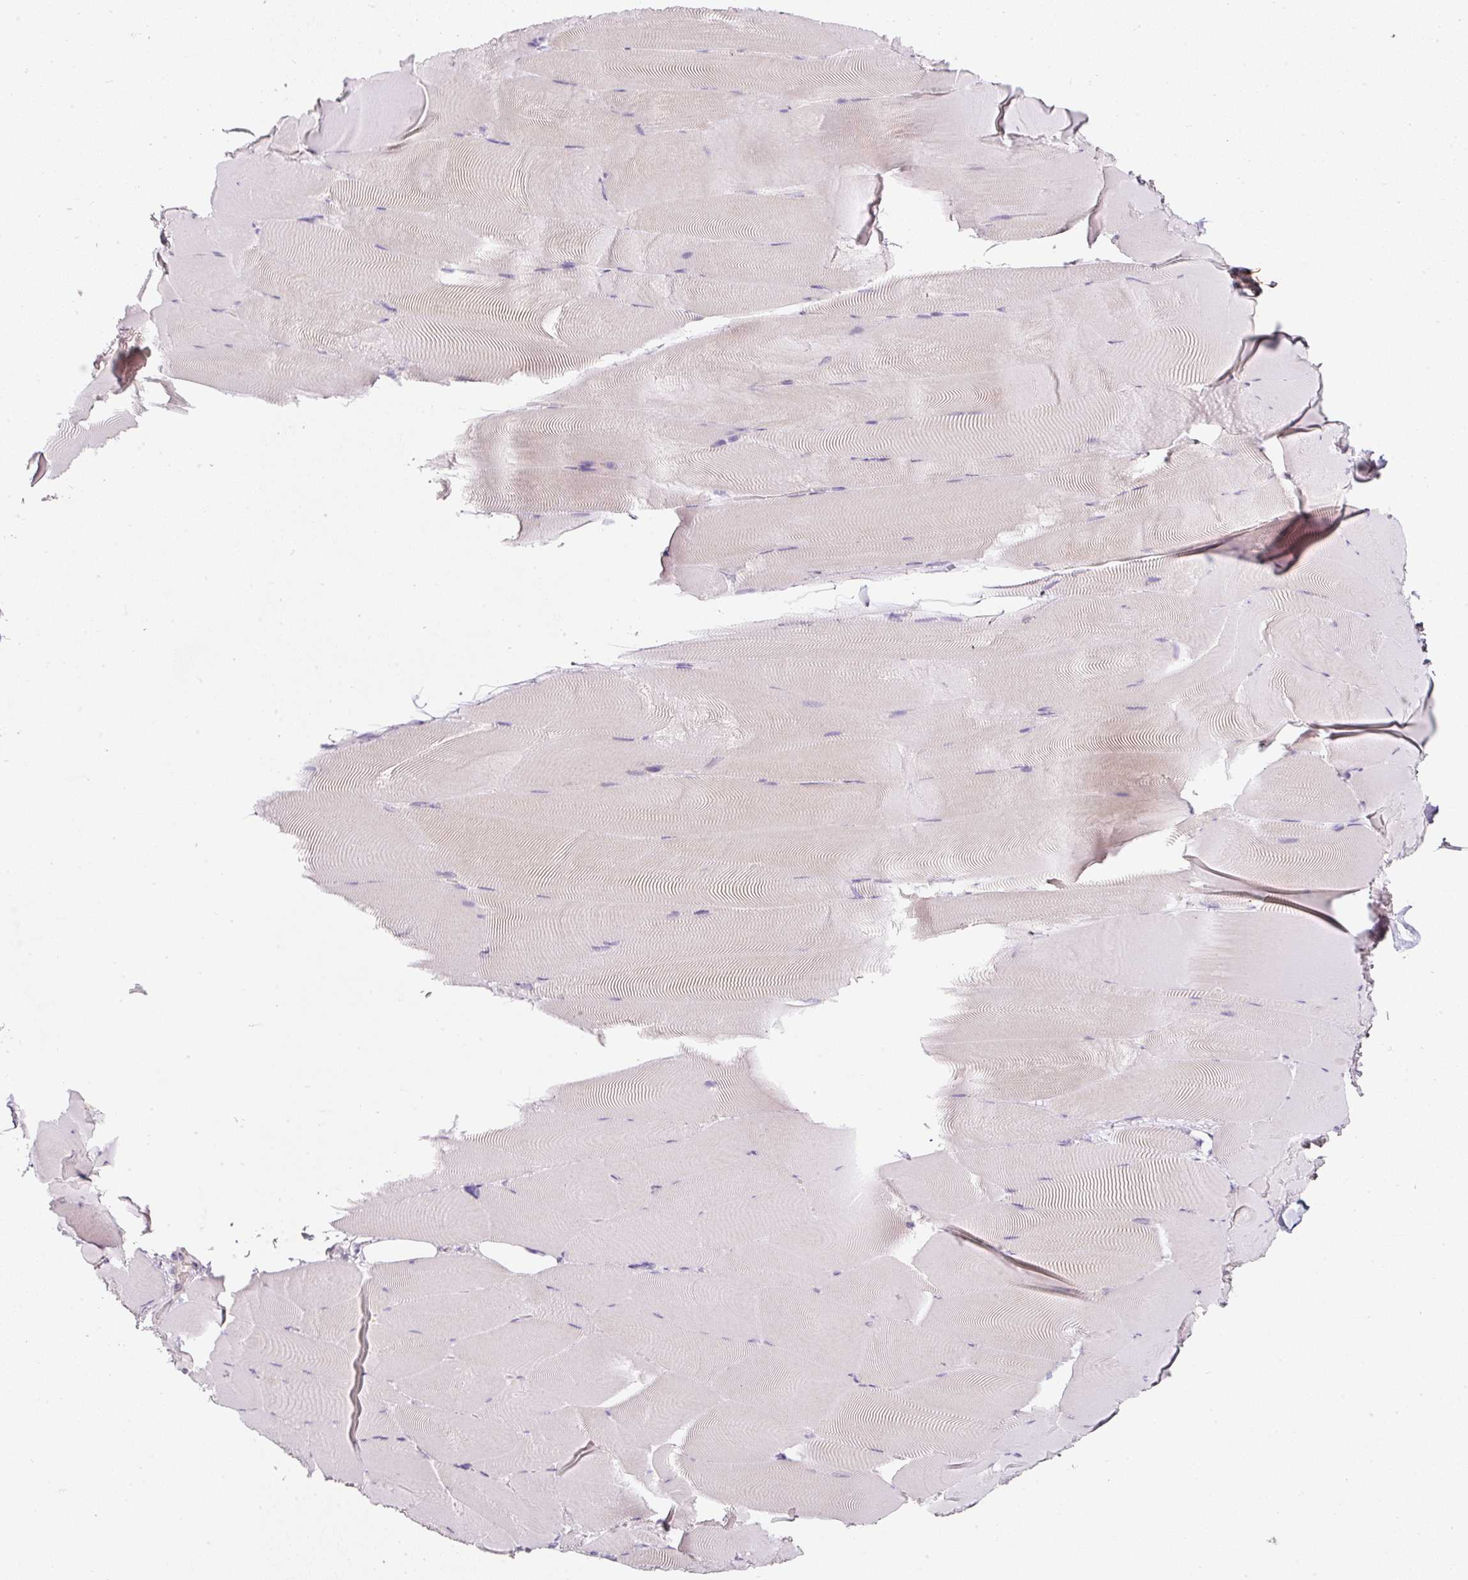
{"staining": {"intensity": "negative", "quantity": "none", "location": "none"}, "tissue": "skeletal muscle", "cell_type": "Myocytes", "image_type": "normal", "snomed": [{"axis": "morphology", "description": "Normal tissue, NOS"}, {"axis": "topography", "description": "Skeletal muscle"}], "caption": "Myocytes show no significant protein expression in benign skeletal muscle. The staining was performed using DAB to visualize the protein expression in brown, while the nuclei were stained in blue with hematoxylin (Magnification: 20x).", "gene": "TMEM37", "patient": {"sex": "female", "age": 64}}